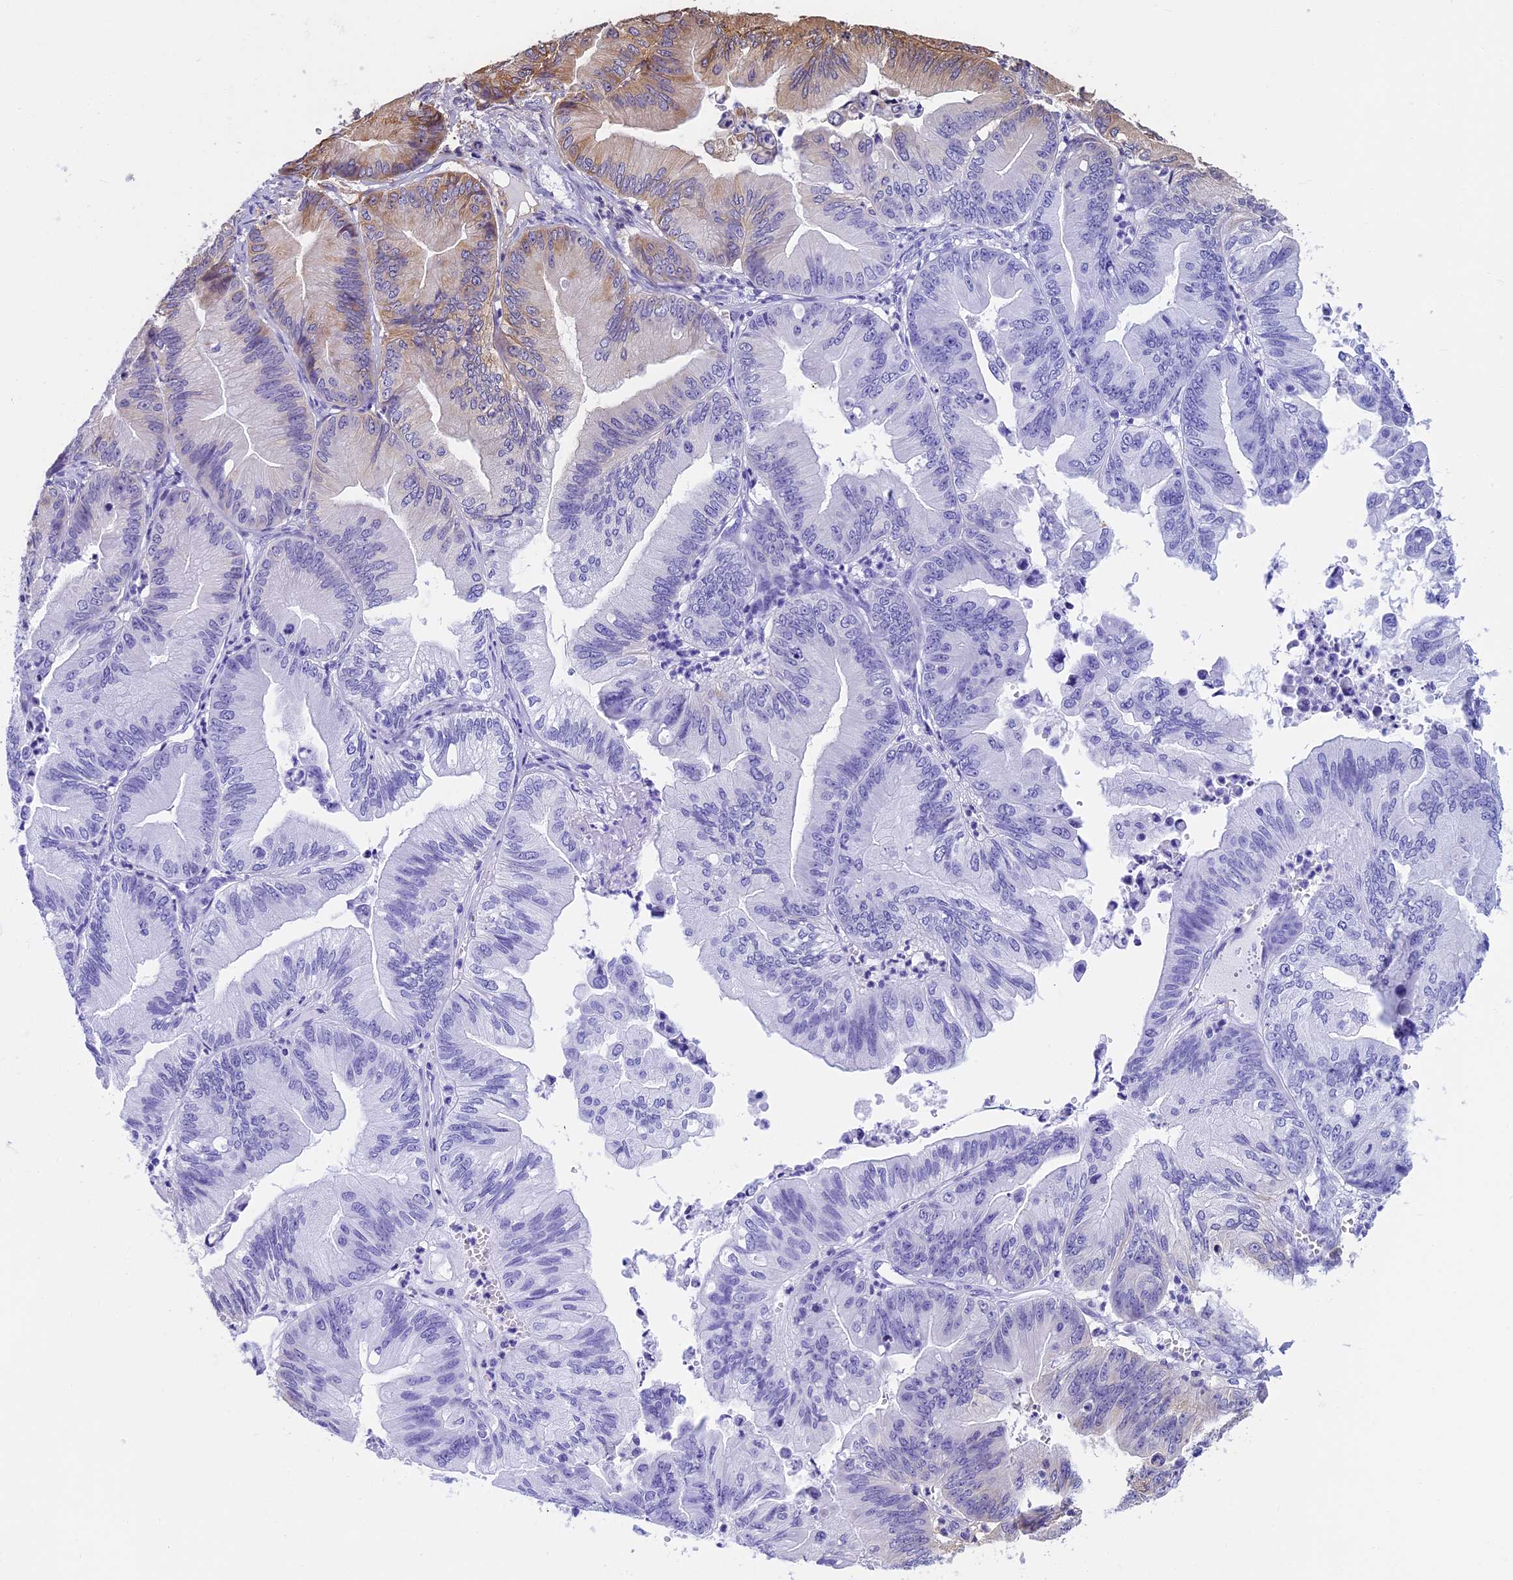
{"staining": {"intensity": "moderate", "quantity": "<25%", "location": "cytoplasmic/membranous"}, "tissue": "ovarian cancer", "cell_type": "Tumor cells", "image_type": "cancer", "snomed": [{"axis": "morphology", "description": "Cystadenocarcinoma, mucinous, NOS"}, {"axis": "topography", "description": "Ovary"}], "caption": "Ovarian cancer (mucinous cystadenocarcinoma) stained with DAB immunohistochemistry demonstrates low levels of moderate cytoplasmic/membranous positivity in approximately <25% of tumor cells.", "gene": "EHBP1L1", "patient": {"sex": "female", "age": 71}}